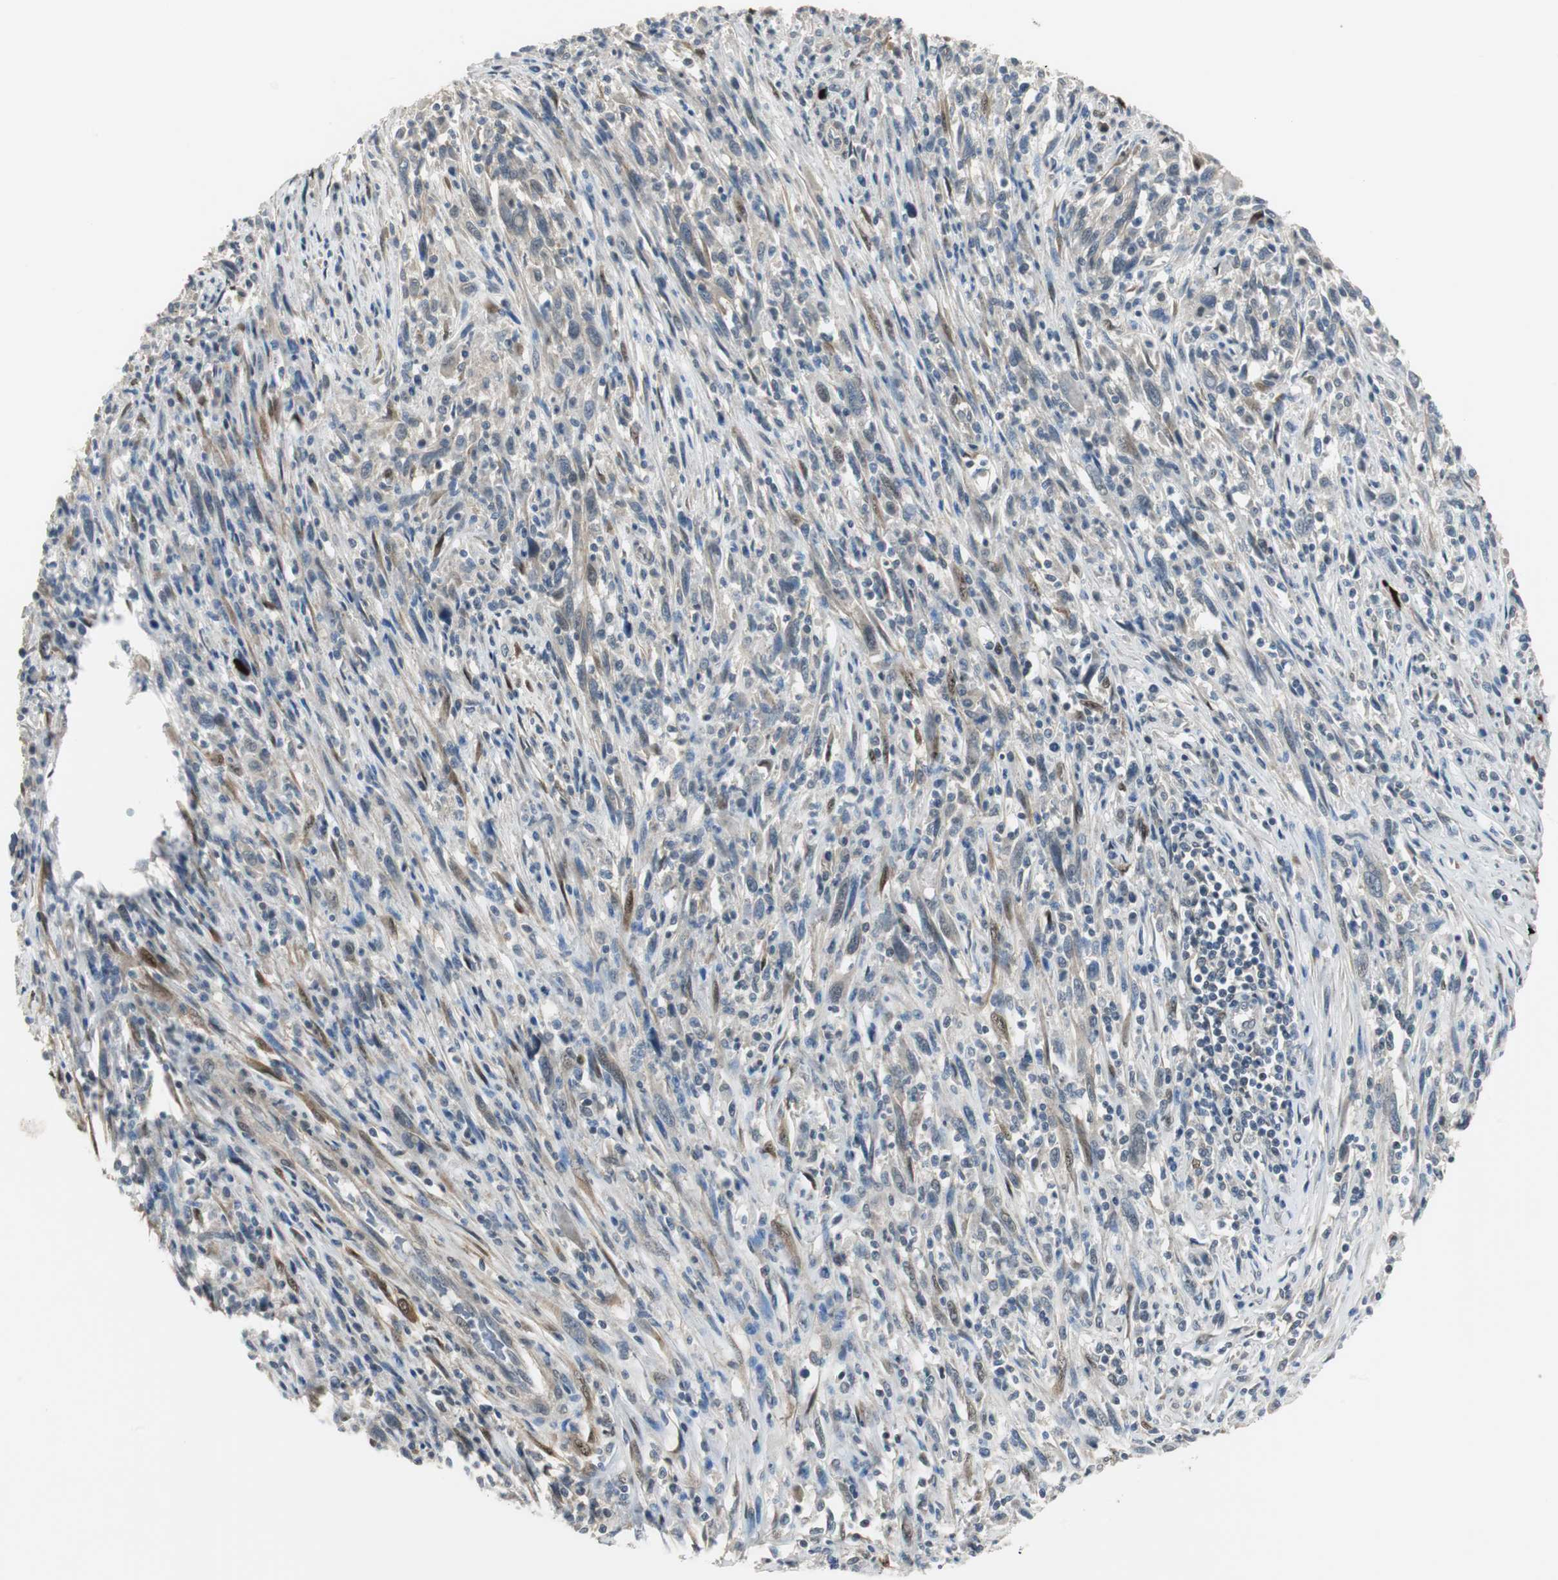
{"staining": {"intensity": "weak", "quantity": "<25%", "location": "nuclear"}, "tissue": "melanoma", "cell_type": "Tumor cells", "image_type": "cancer", "snomed": [{"axis": "morphology", "description": "Malignant melanoma, Metastatic site"}, {"axis": "topography", "description": "Lymph node"}], "caption": "A micrograph of human melanoma is negative for staining in tumor cells.", "gene": "FHL2", "patient": {"sex": "male", "age": 61}}